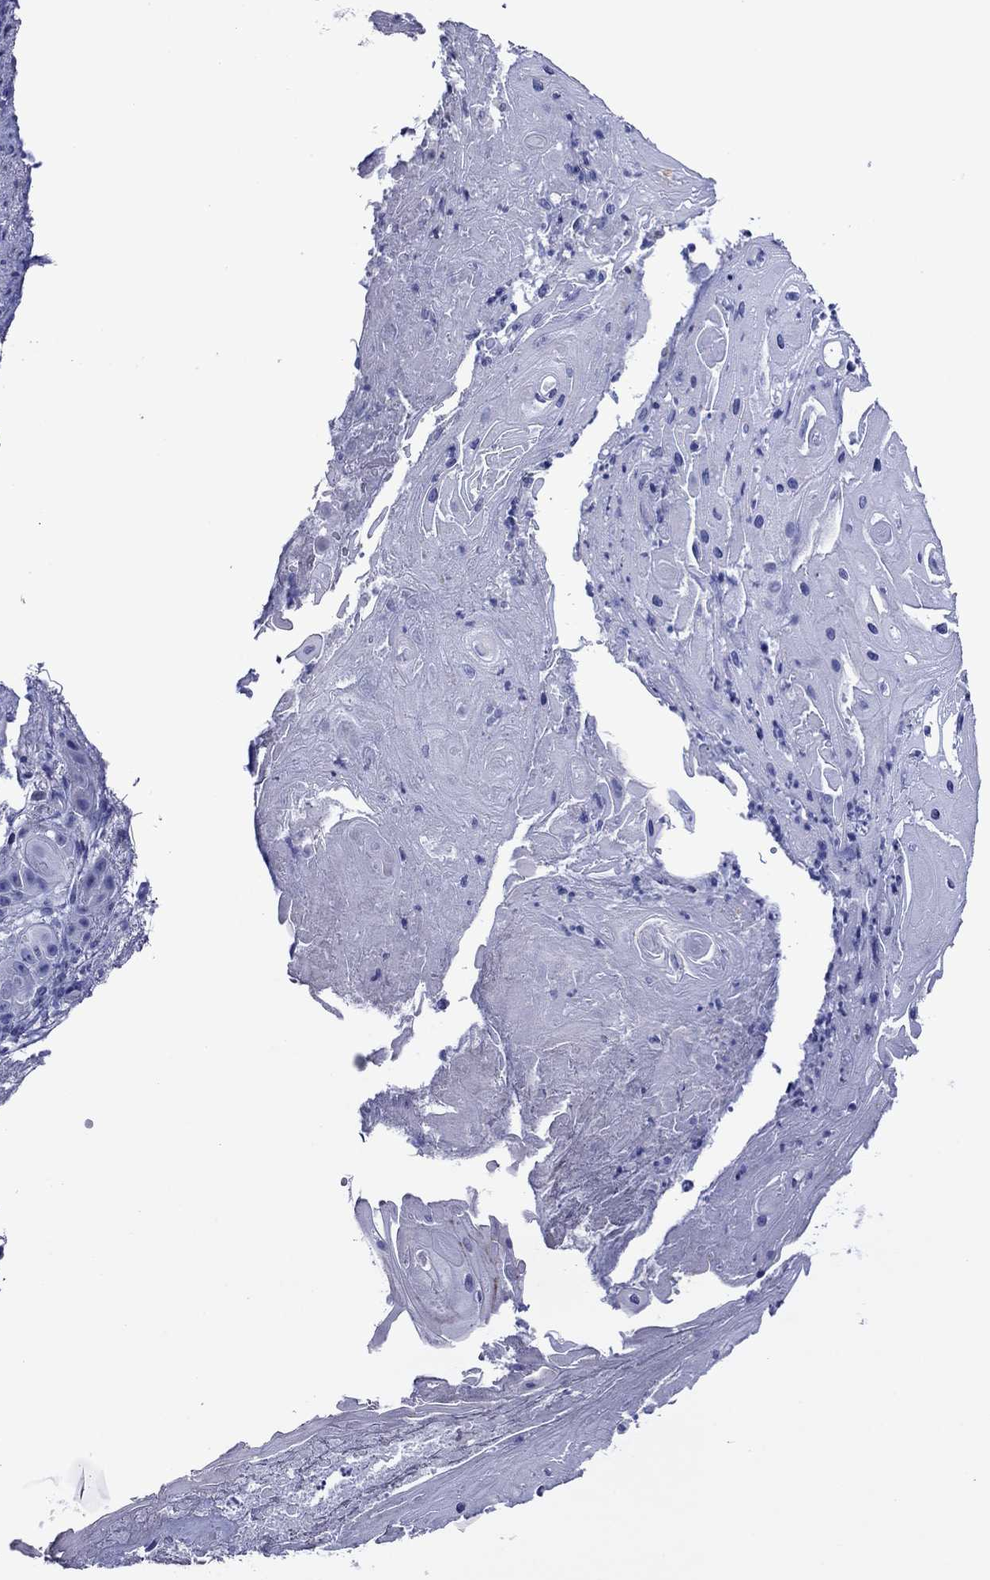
{"staining": {"intensity": "negative", "quantity": "none", "location": "none"}, "tissue": "skin cancer", "cell_type": "Tumor cells", "image_type": "cancer", "snomed": [{"axis": "morphology", "description": "Squamous cell carcinoma, NOS"}, {"axis": "topography", "description": "Skin"}], "caption": "A high-resolution photomicrograph shows immunohistochemistry staining of skin cancer (squamous cell carcinoma), which demonstrates no significant positivity in tumor cells.", "gene": "PIWIL1", "patient": {"sex": "male", "age": 62}}